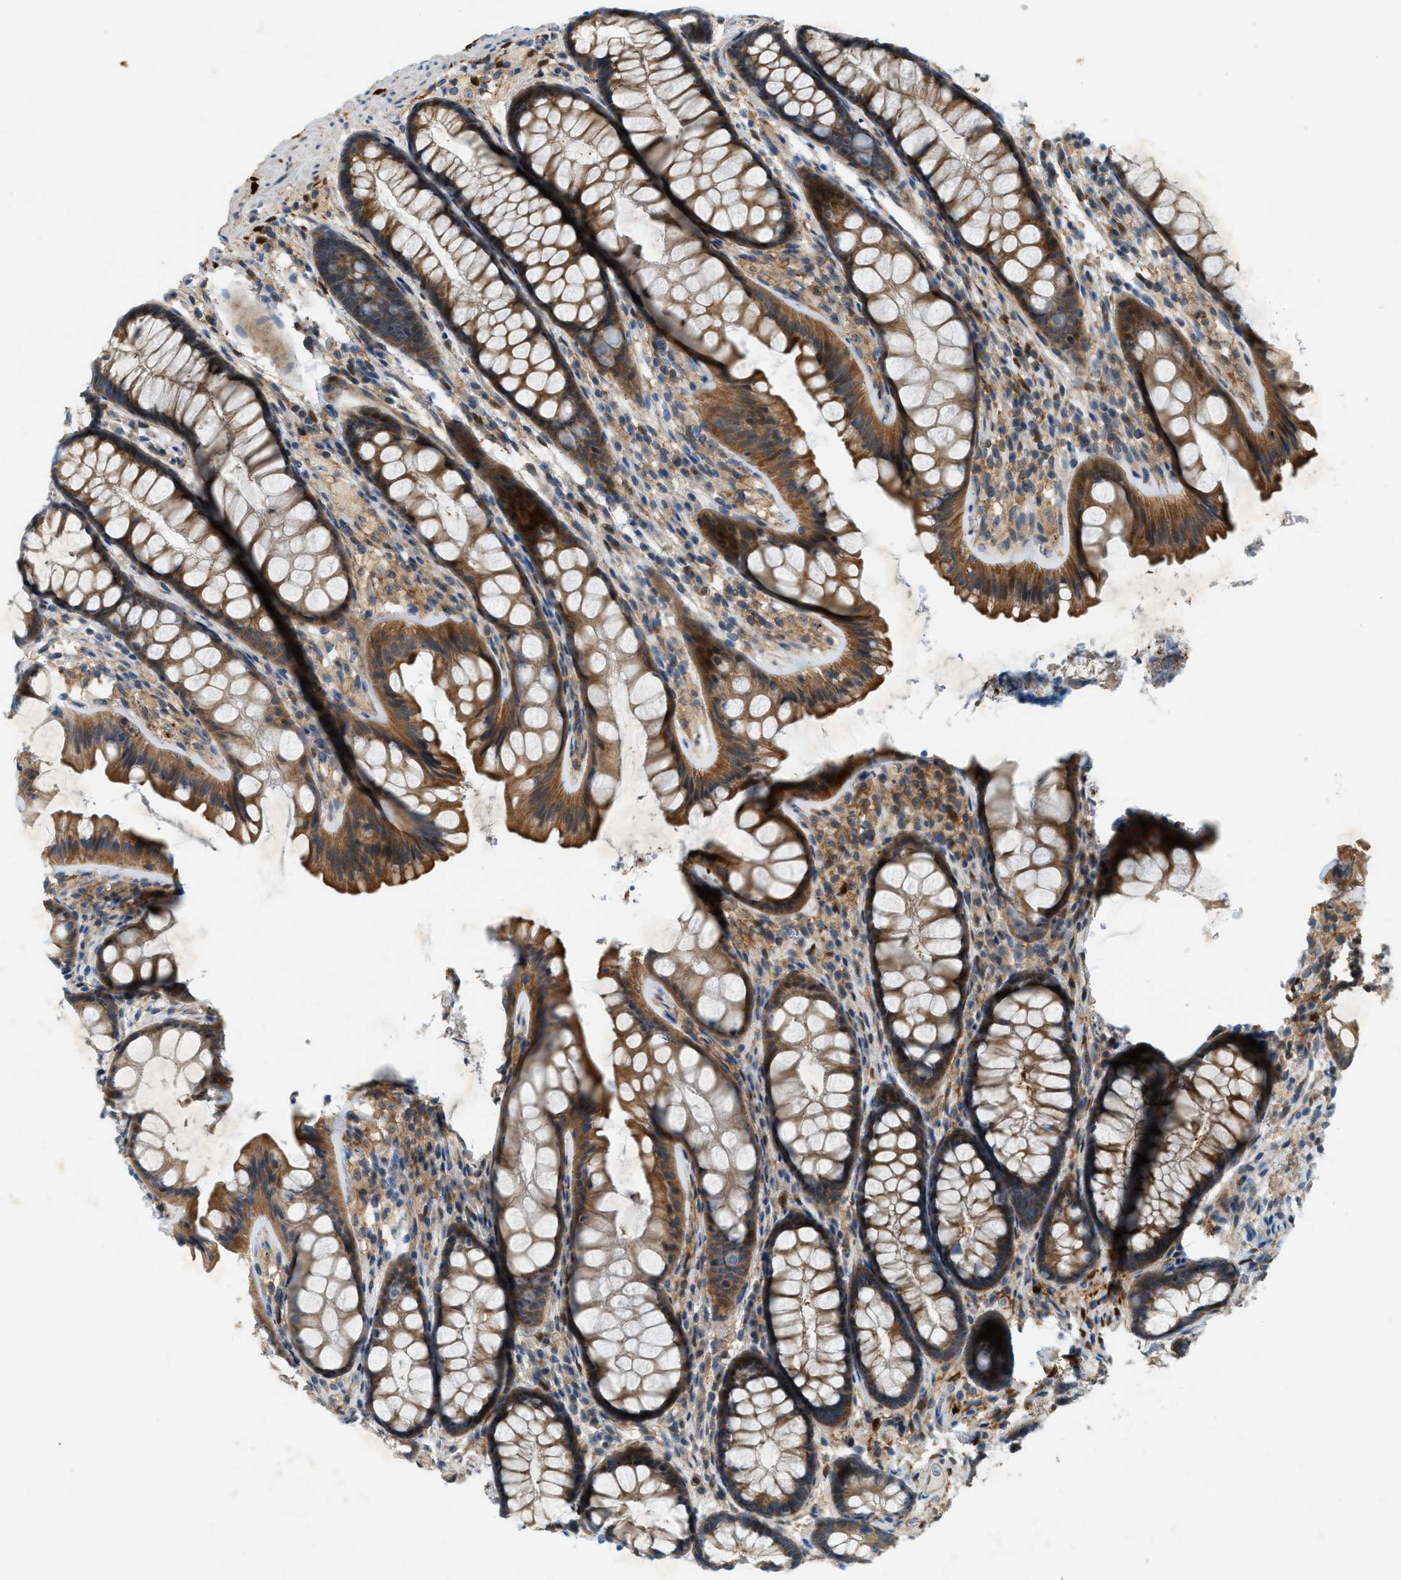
{"staining": {"intensity": "strong", "quantity": ">75%", "location": "cytoplasmic/membranous"}, "tissue": "colon", "cell_type": "Endothelial cells", "image_type": "normal", "snomed": [{"axis": "morphology", "description": "Normal tissue, NOS"}, {"axis": "topography", "description": "Colon"}], "caption": "Immunohistochemistry (IHC) micrograph of normal colon: colon stained using IHC shows high levels of strong protein expression localized specifically in the cytoplasmic/membranous of endothelial cells, appearing as a cytoplasmic/membranous brown color.", "gene": "PDCL3", "patient": {"sex": "female", "age": 56}}